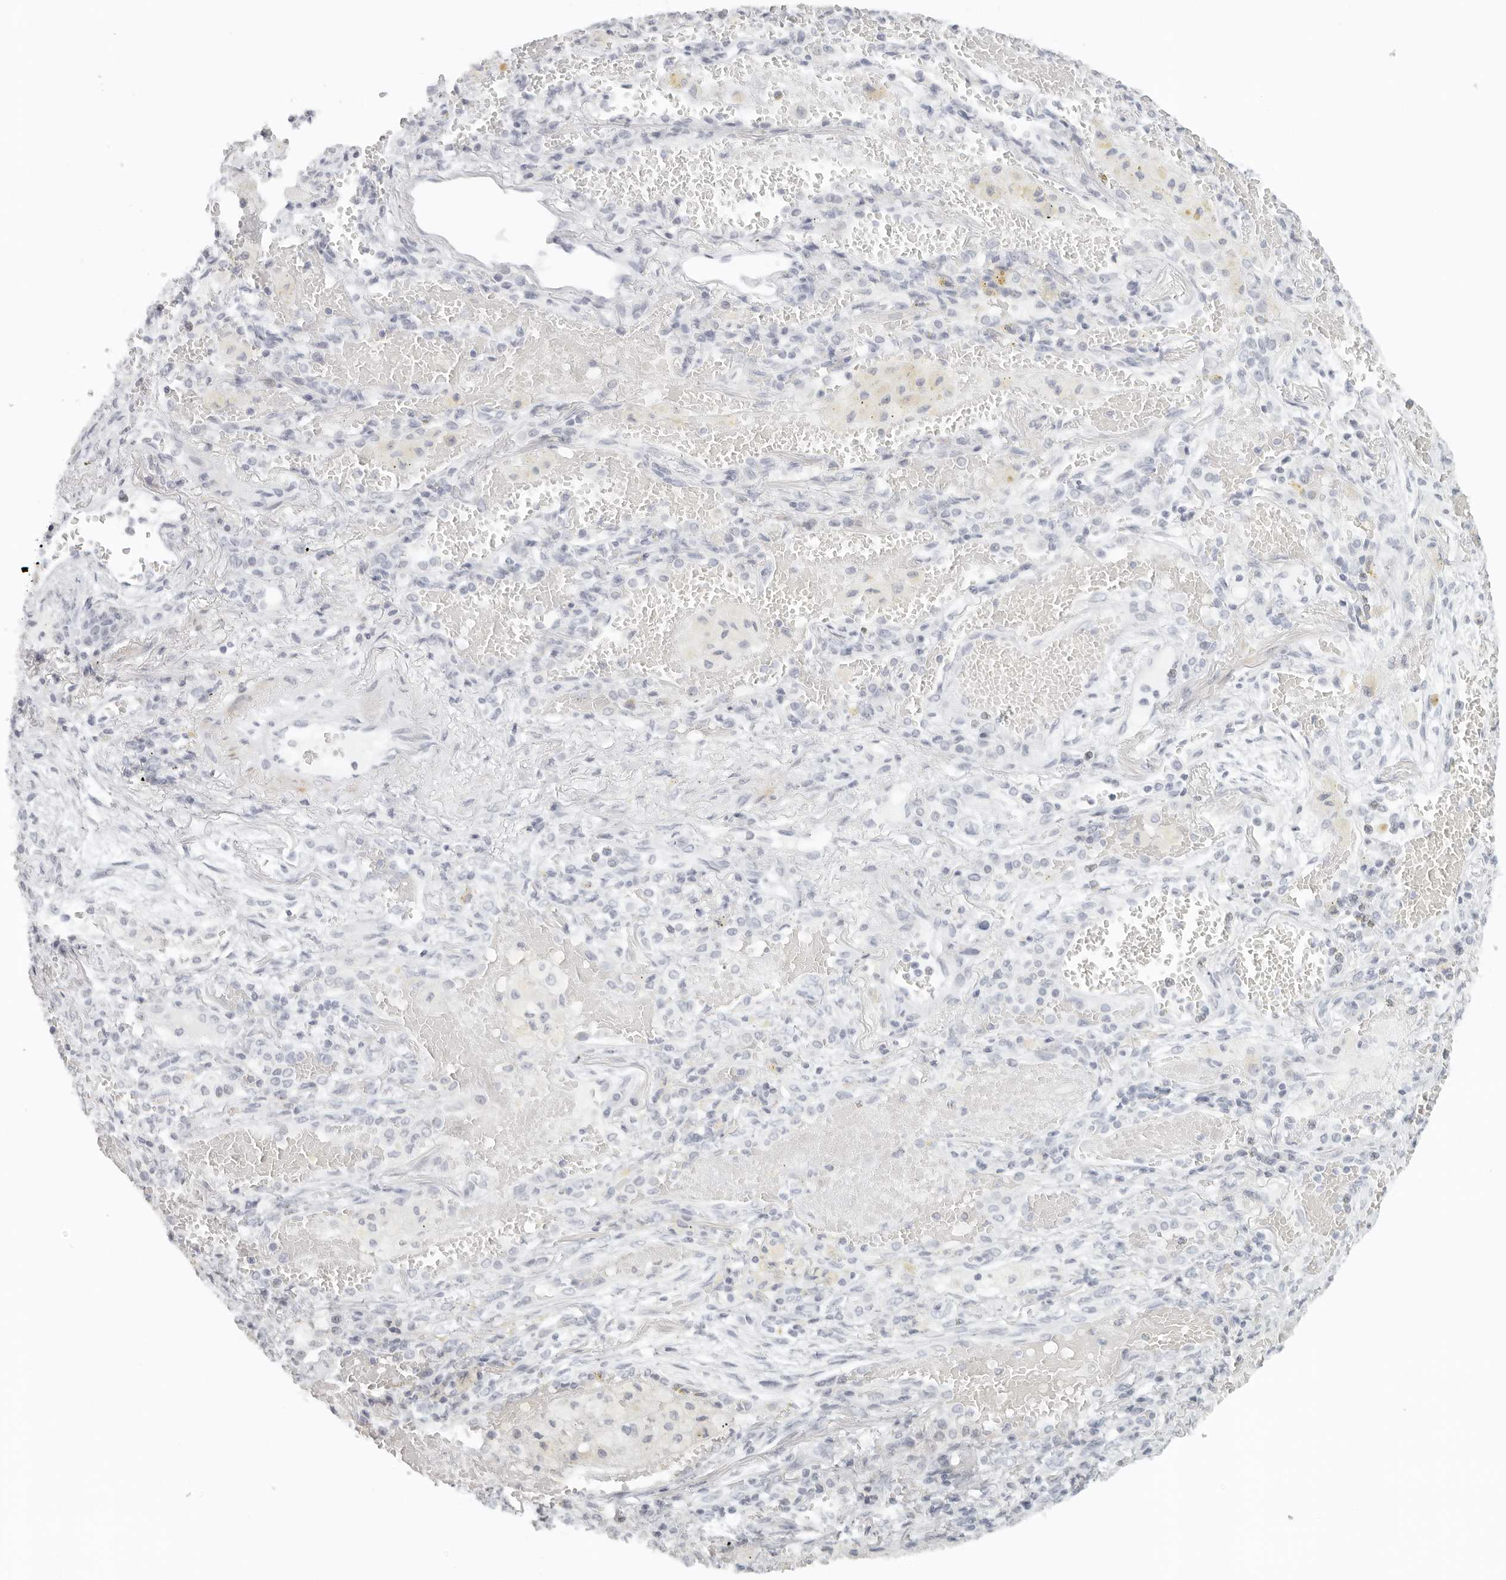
{"staining": {"intensity": "negative", "quantity": "none", "location": "none"}, "tissue": "lung cancer", "cell_type": "Tumor cells", "image_type": "cancer", "snomed": [{"axis": "morphology", "description": "Squamous cell carcinoma, NOS"}, {"axis": "topography", "description": "Lung"}], "caption": "This is an immunohistochemistry histopathology image of human lung cancer. There is no staining in tumor cells.", "gene": "RPS6KC1", "patient": {"sex": "male", "age": 61}}